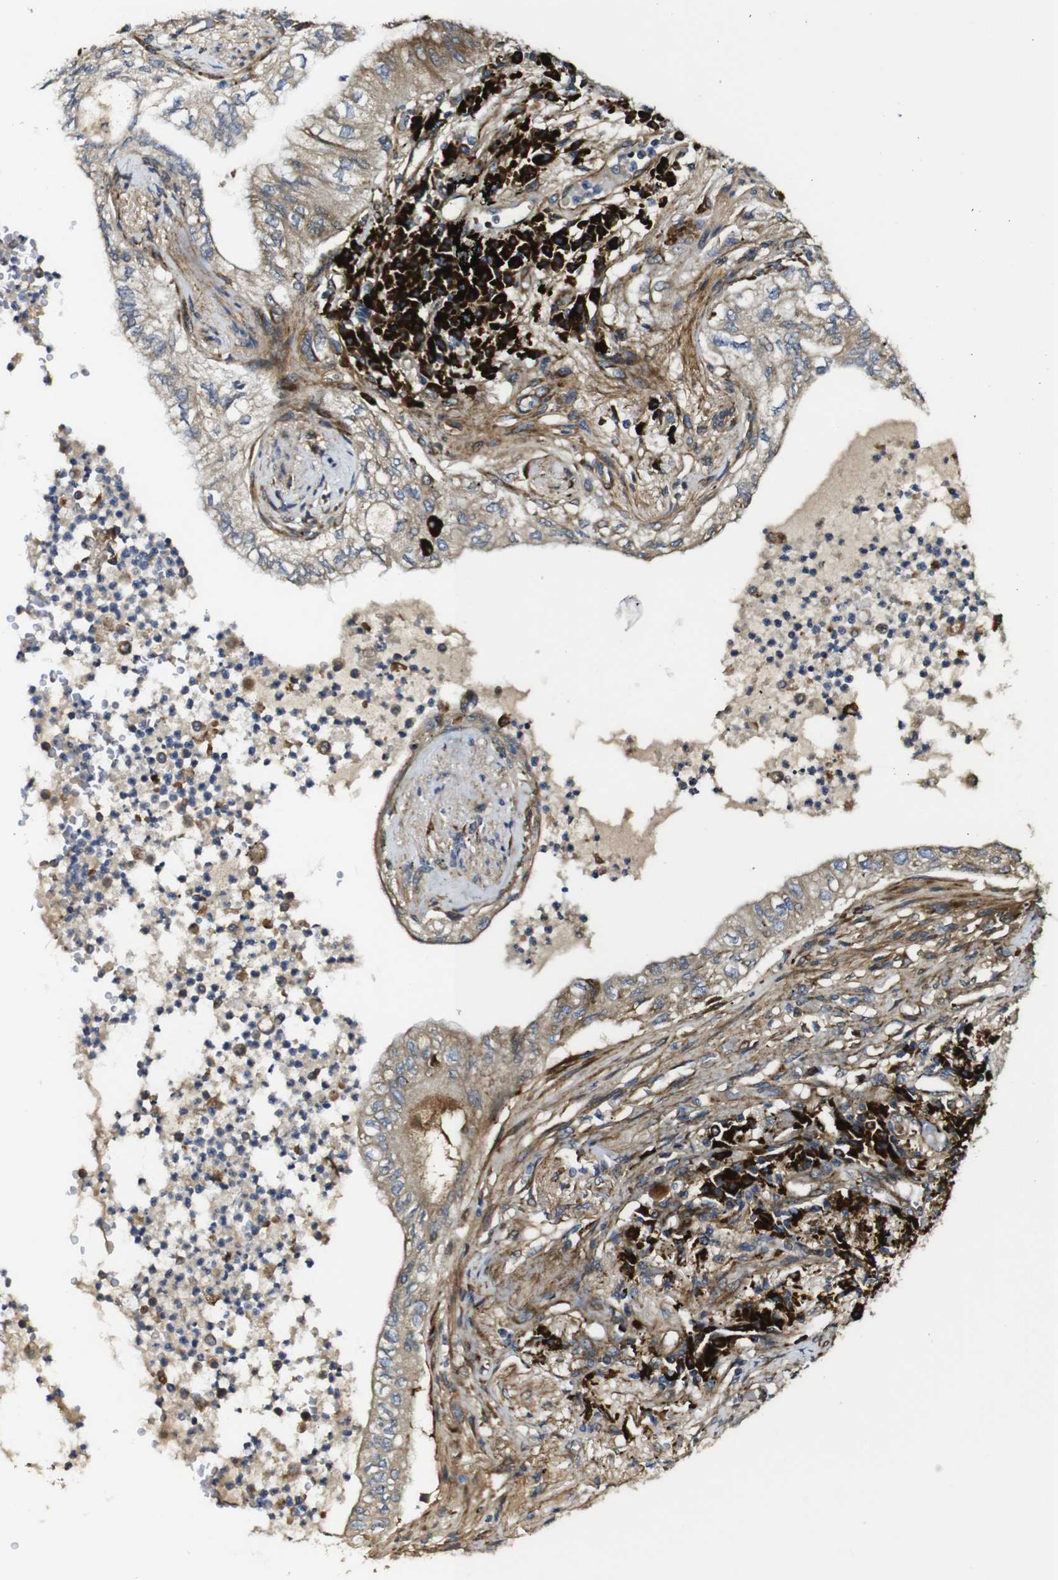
{"staining": {"intensity": "moderate", "quantity": ">75%", "location": "cytoplasmic/membranous"}, "tissue": "lung cancer", "cell_type": "Tumor cells", "image_type": "cancer", "snomed": [{"axis": "morphology", "description": "Normal tissue, NOS"}, {"axis": "morphology", "description": "Adenocarcinoma, NOS"}, {"axis": "topography", "description": "Bronchus"}, {"axis": "topography", "description": "Lung"}], "caption": "Brown immunohistochemical staining in adenocarcinoma (lung) displays moderate cytoplasmic/membranous expression in approximately >75% of tumor cells. The staining is performed using DAB (3,3'-diaminobenzidine) brown chromogen to label protein expression. The nuclei are counter-stained blue using hematoxylin.", "gene": "UBE2G2", "patient": {"sex": "female", "age": 70}}